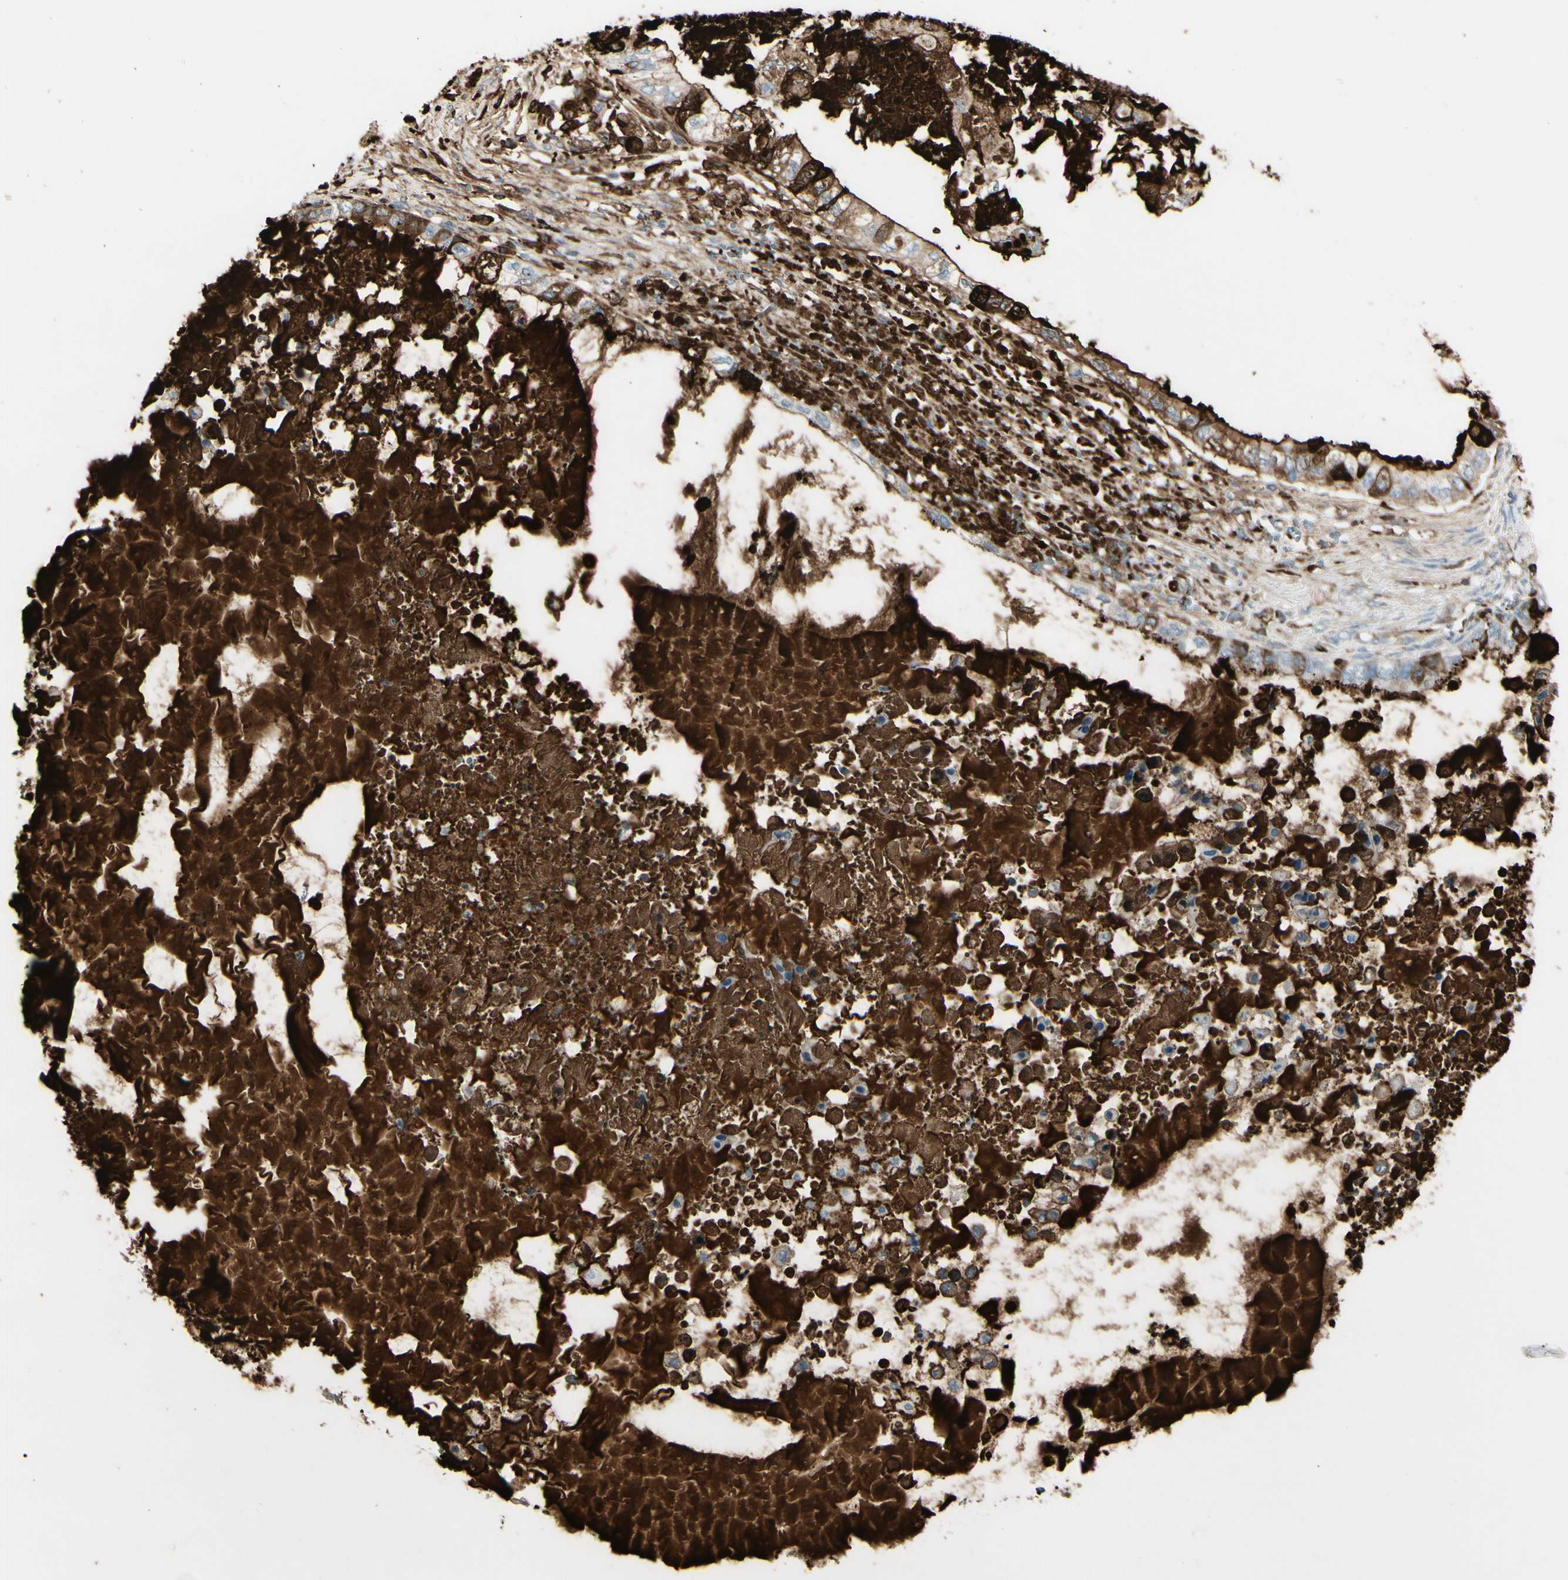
{"staining": {"intensity": "moderate", "quantity": "25%-75%", "location": "cytoplasmic/membranous"}, "tissue": "ovarian cancer", "cell_type": "Tumor cells", "image_type": "cancer", "snomed": [{"axis": "morphology", "description": "Cystadenocarcinoma, mucinous, NOS"}, {"axis": "topography", "description": "Ovary"}], "caption": "The histopathology image shows a brown stain indicating the presence of a protein in the cytoplasmic/membranous of tumor cells in ovarian cancer (mucinous cystadenocarcinoma).", "gene": "IGHG1", "patient": {"sex": "female", "age": 80}}